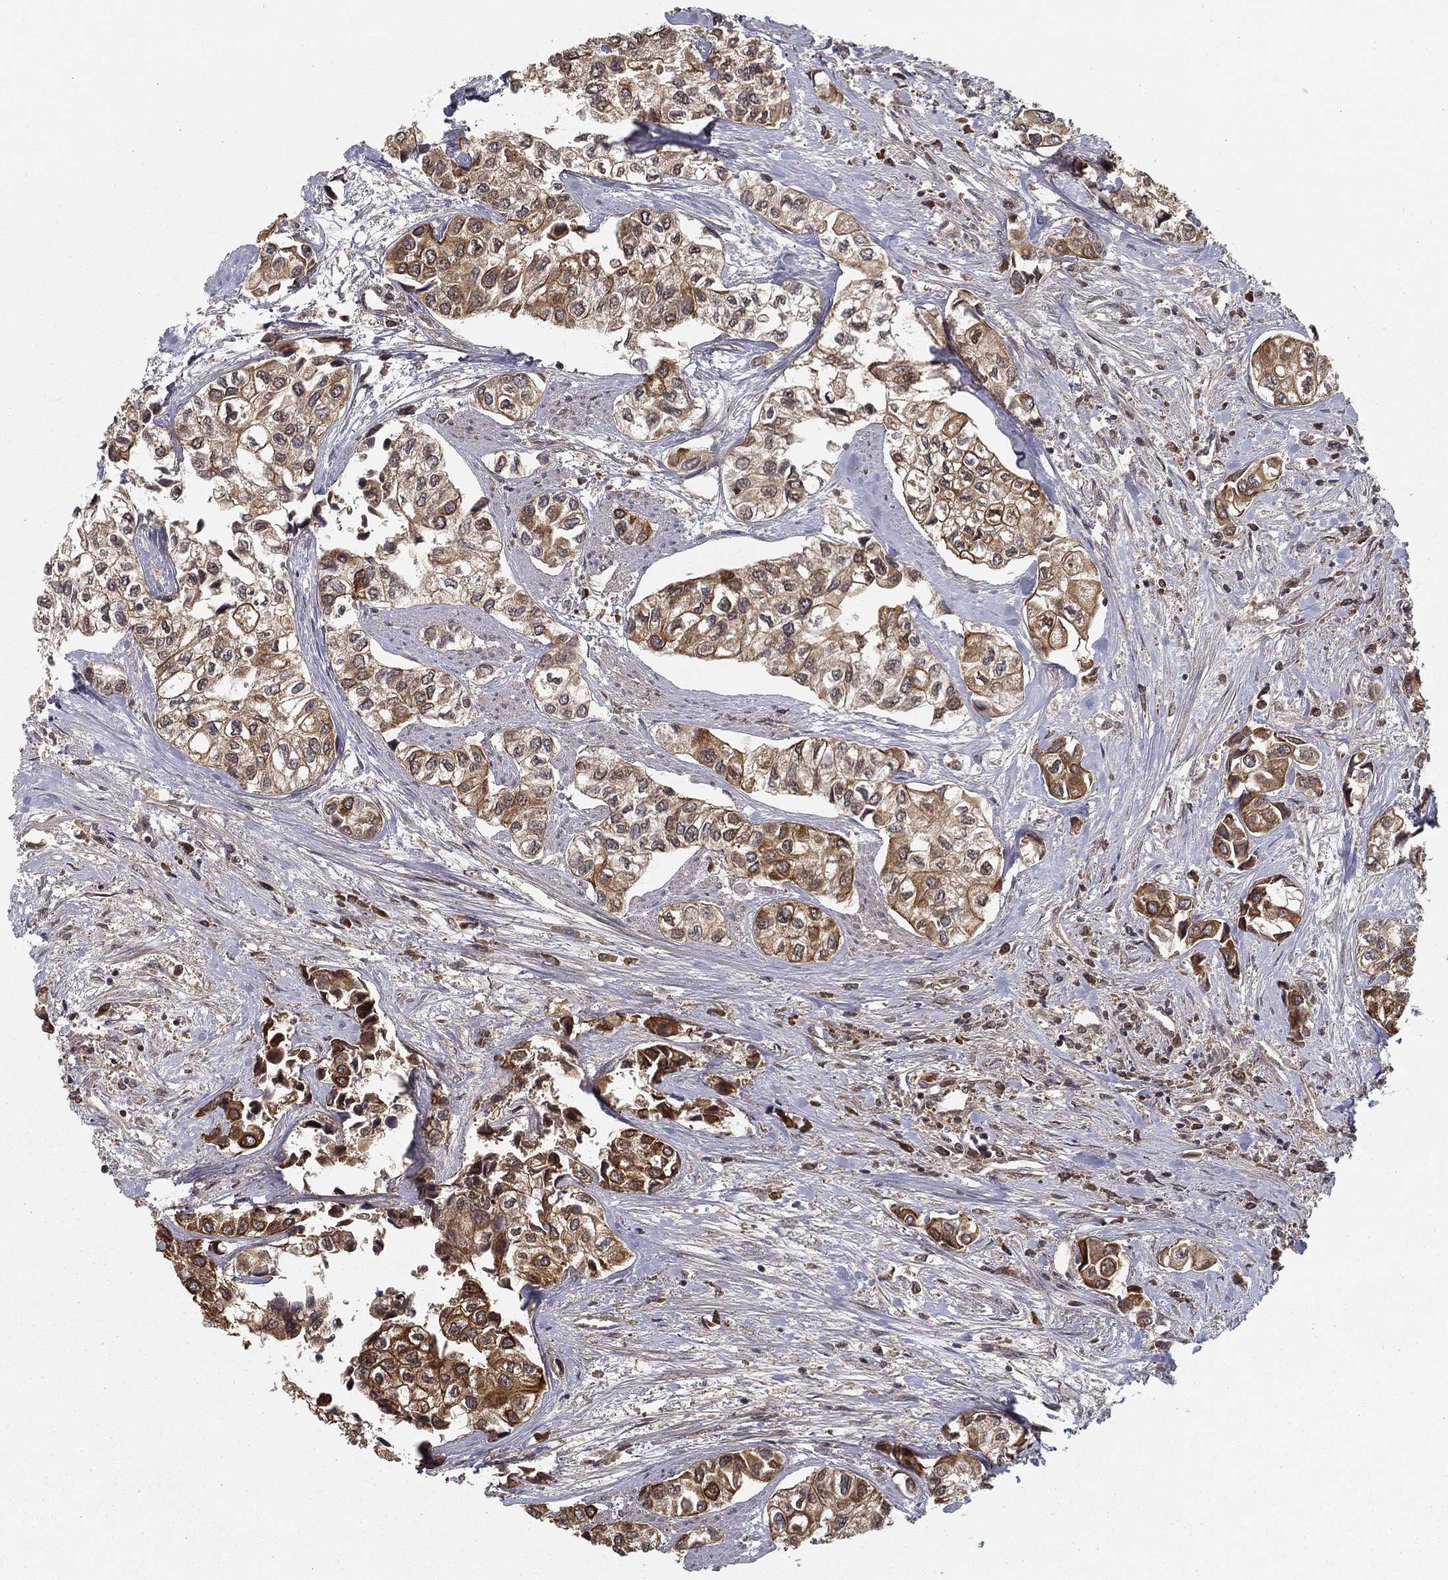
{"staining": {"intensity": "moderate", "quantity": ">75%", "location": "cytoplasmic/membranous"}, "tissue": "urothelial cancer", "cell_type": "Tumor cells", "image_type": "cancer", "snomed": [{"axis": "morphology", "description": "Urothelial carcinoma, High grade"}, {"axis": "topography", "description": "Urinary bladder"}], "caption": "Human urothelial cancer stained with a brown dye exhibits moderate cytoplasmic/membranous positive positivity in about >75% of tumor cells.", "gene": "SLC6A6", "patient": {"sex": "male", "age": 73}}